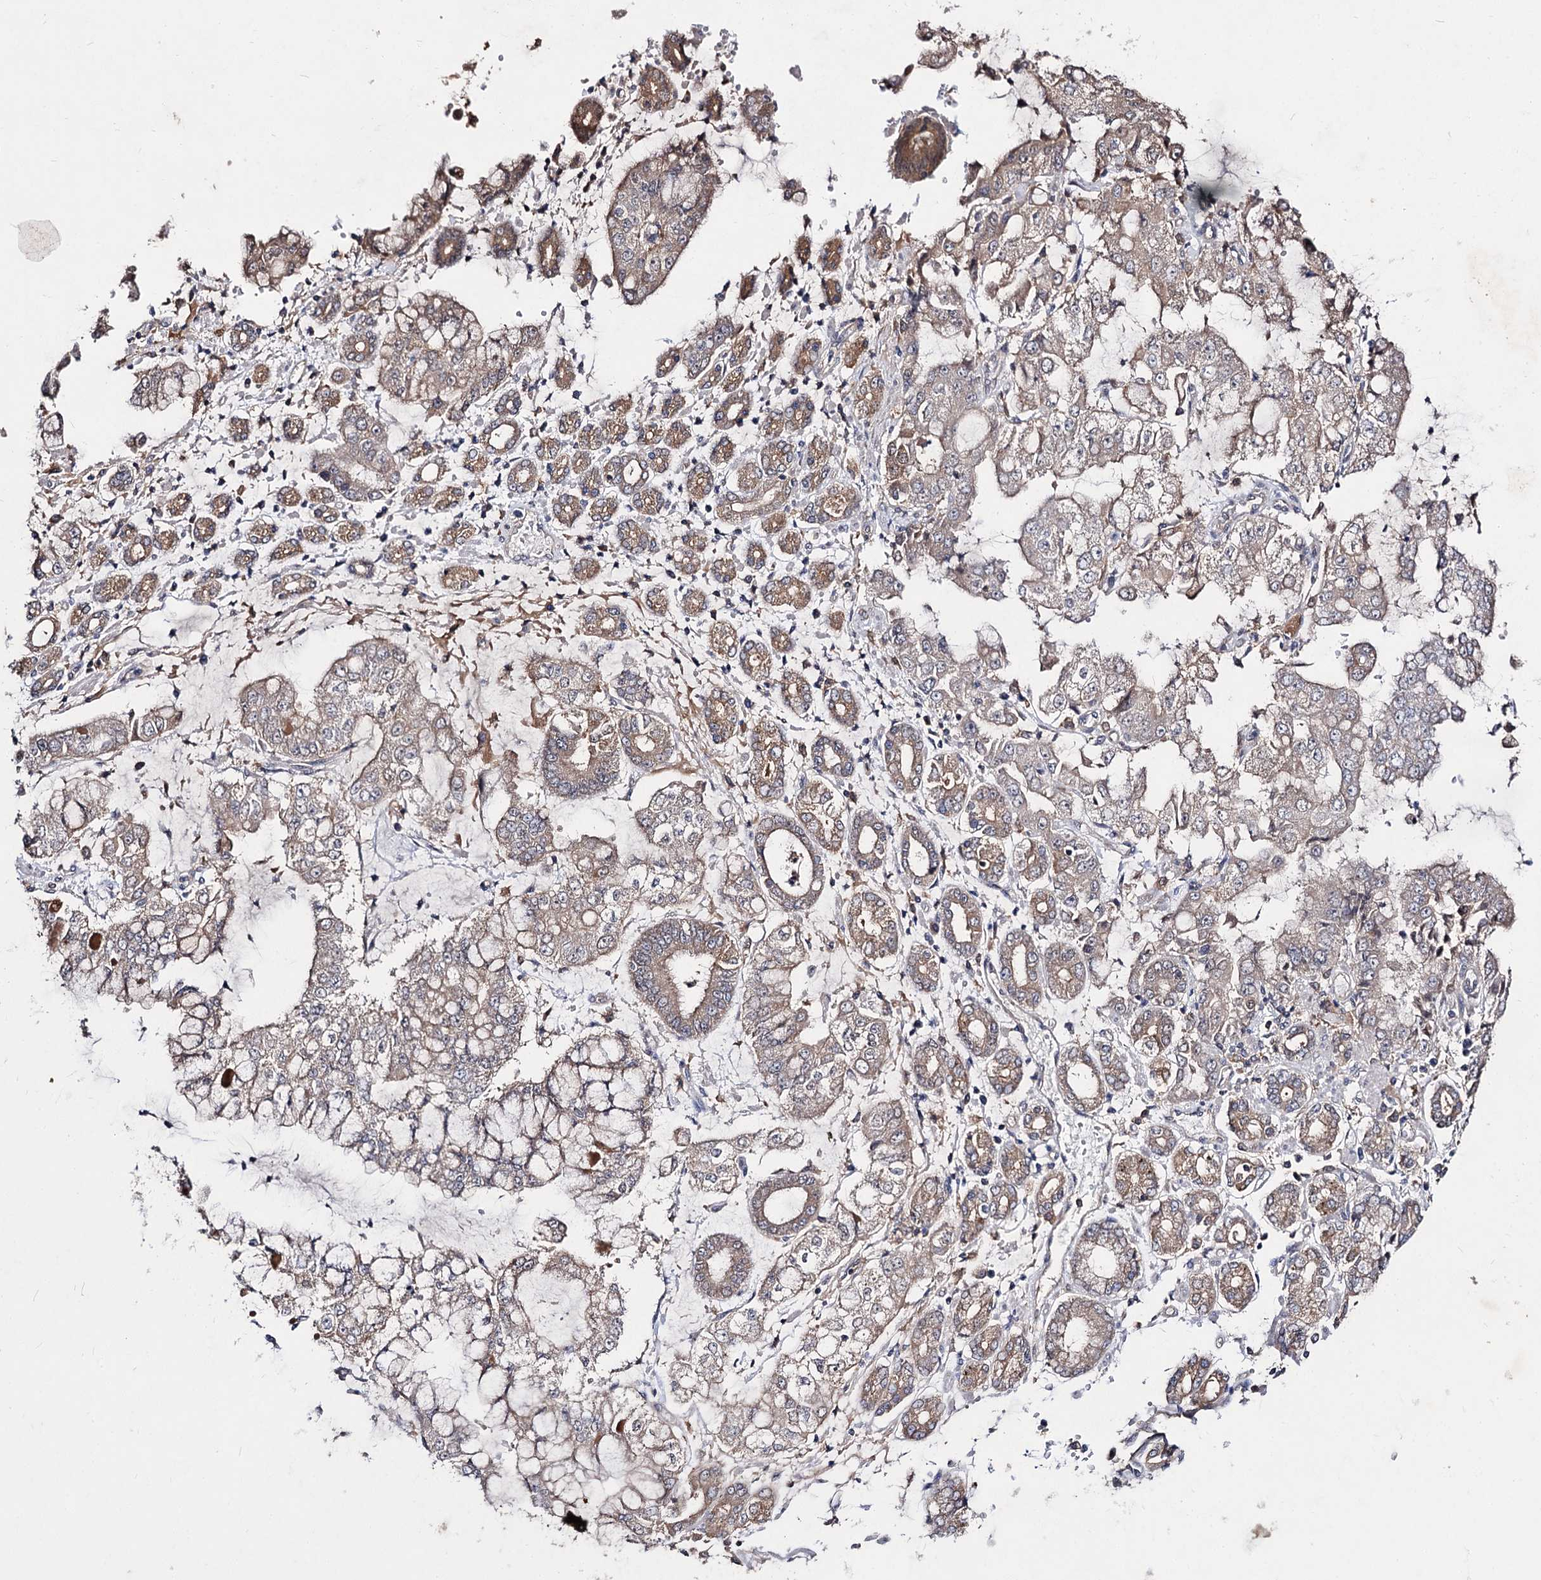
{"staining": {"intensity": "weak", "quantity": "<25%", "location": "cytoplasmic/membranous"}, "tissue": "stomach cancer", "cell_type": "Tumor cells", "image_type": "cancer", "snomed": [{"axis": "morphology", "description": "Adenocarcinoma, NOS"}, {"axis": "topography", "description": "Stomach"}], "caption": "A high-resolution photomicrograph shows IHC staining of stomach cancer, which exhibits no significant staining in tumor cells.", "gene": "ACTR6", "patient": {"sex": "male", "age": 76}}